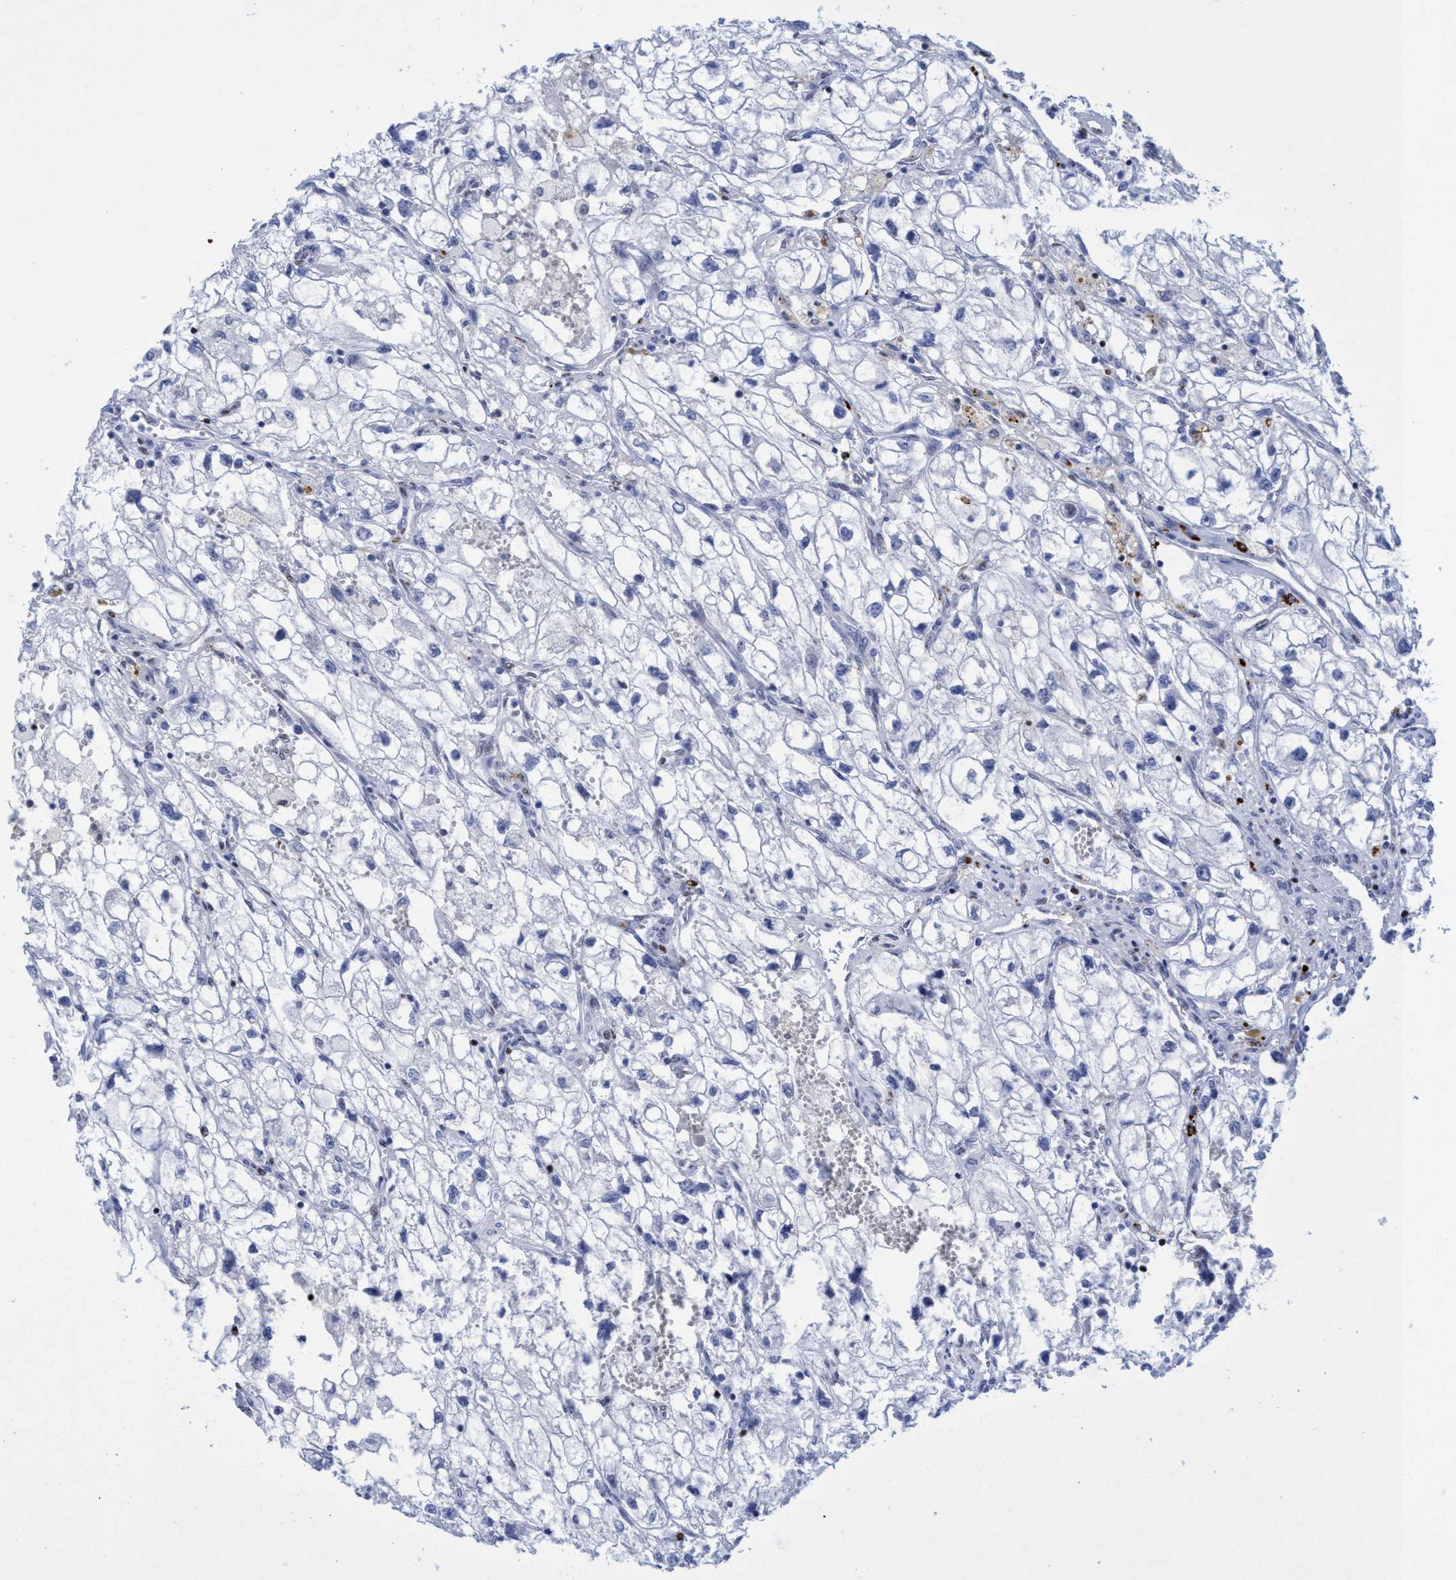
{"staining": {"intensity": "negative", "quantity": "none", "location": "none"}, "tissue": "renal cancer", "cell_type": "Tumor cells", "image_type": "cancer", "snomed": [{"axis": "morphology", "description": "Adenocarcinoma, NOS"}, {"axis": "topography", "description": "Kidney"}], "caption": "A micrograph of human adenocarcinoma (renal) is negative for staining in tumor cells.", "gene": "R3HCC1", "patient": {"sex": "female", "age": 70}}